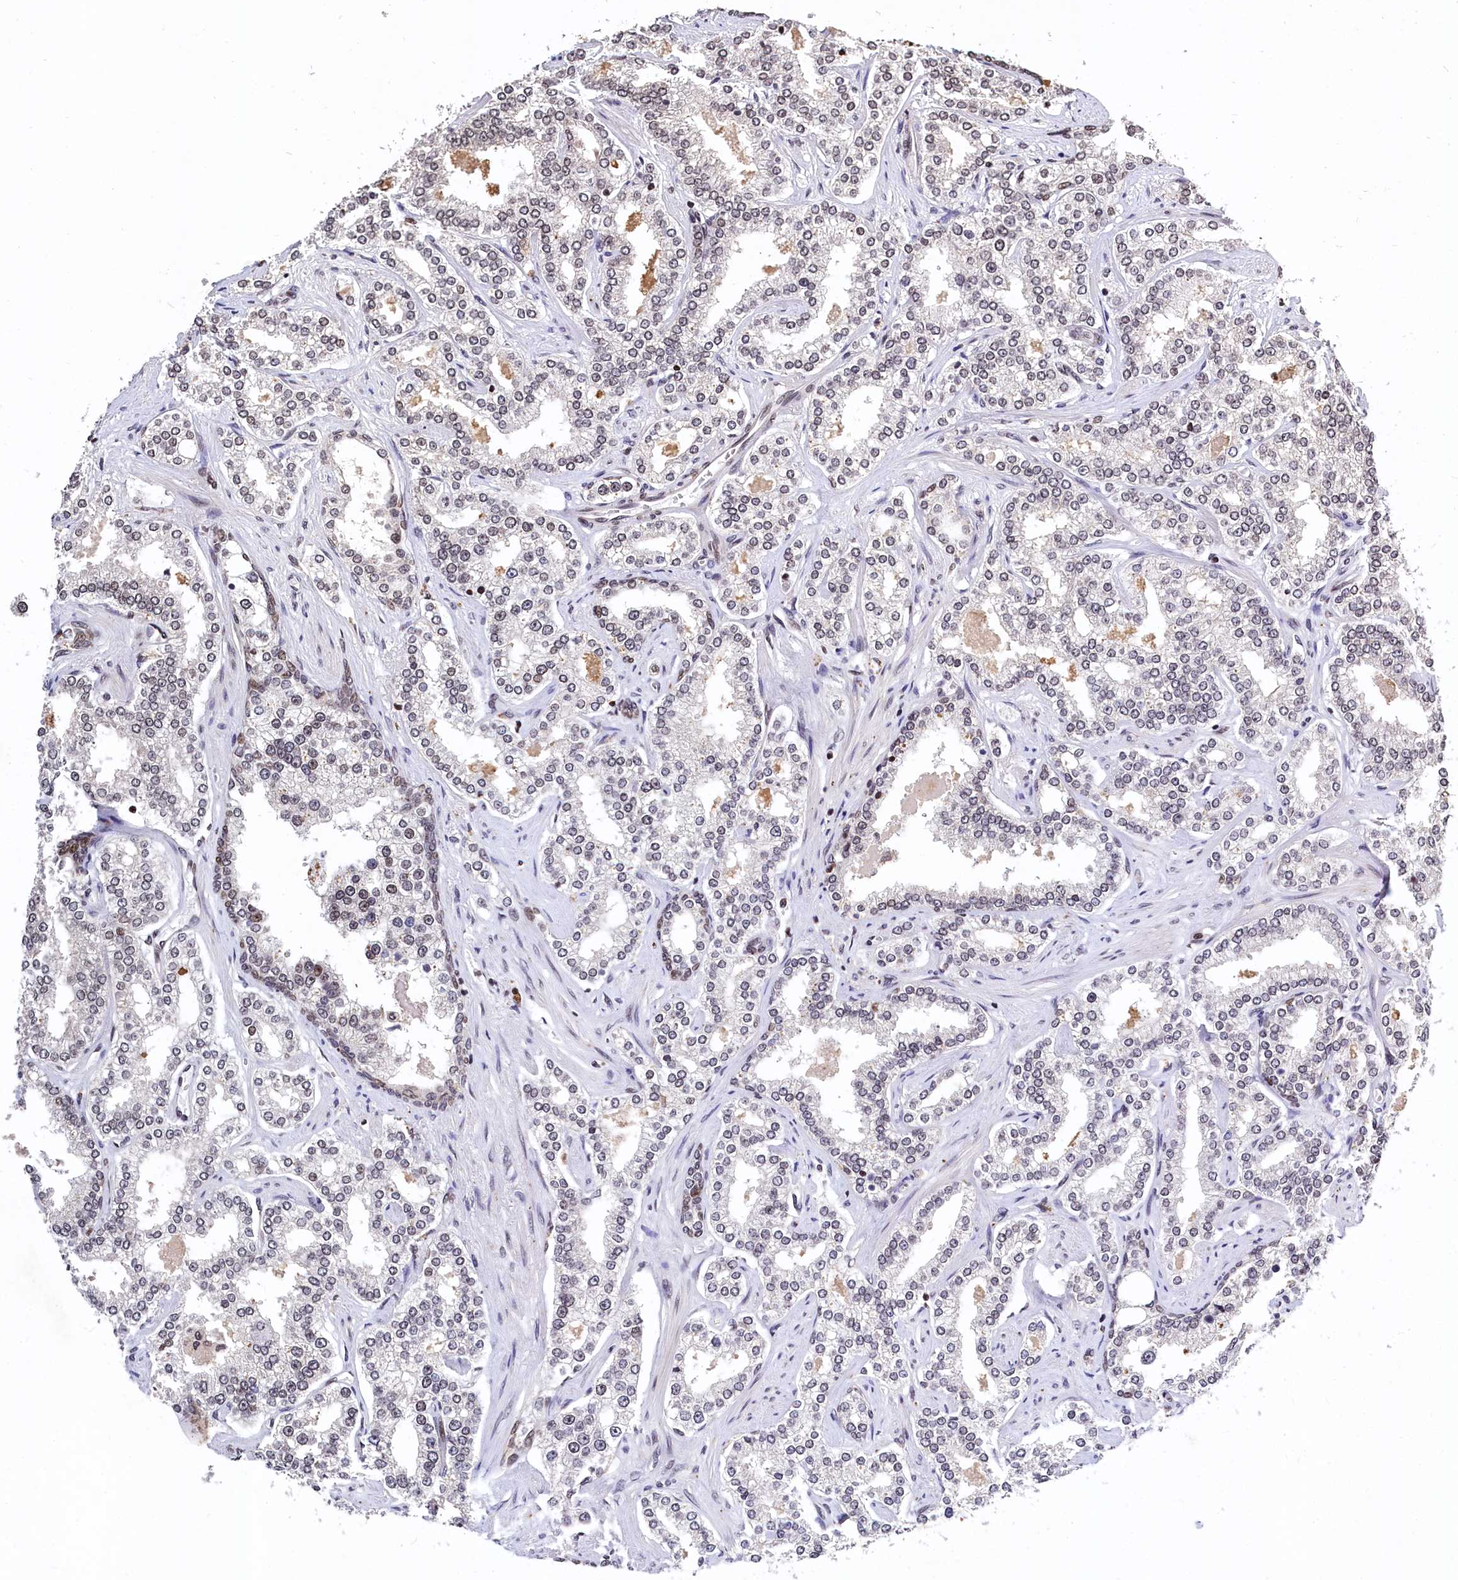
{"staining": {"intensity": "negative", "quantity": "none", "location": "none"}, "tissue": "prostate cancer", "cell_type": "Tumor cells", "image_type": "cancer", "snomed": [{"axis": "morphology", "description": "Normal tissue, NOS"}, {"axis": "morphology", "description": "Adenocarcinoma, High grade"}, {"axis": "topography", "description": "Prostate"}], "caption": "Adenocarcinoma (high-grade) (prostate) stained for a protein using immunohistochemistry displays no expression tumor cells.", "gene": "FAM217B", "patient": {"sex": "male", "age": 83}}